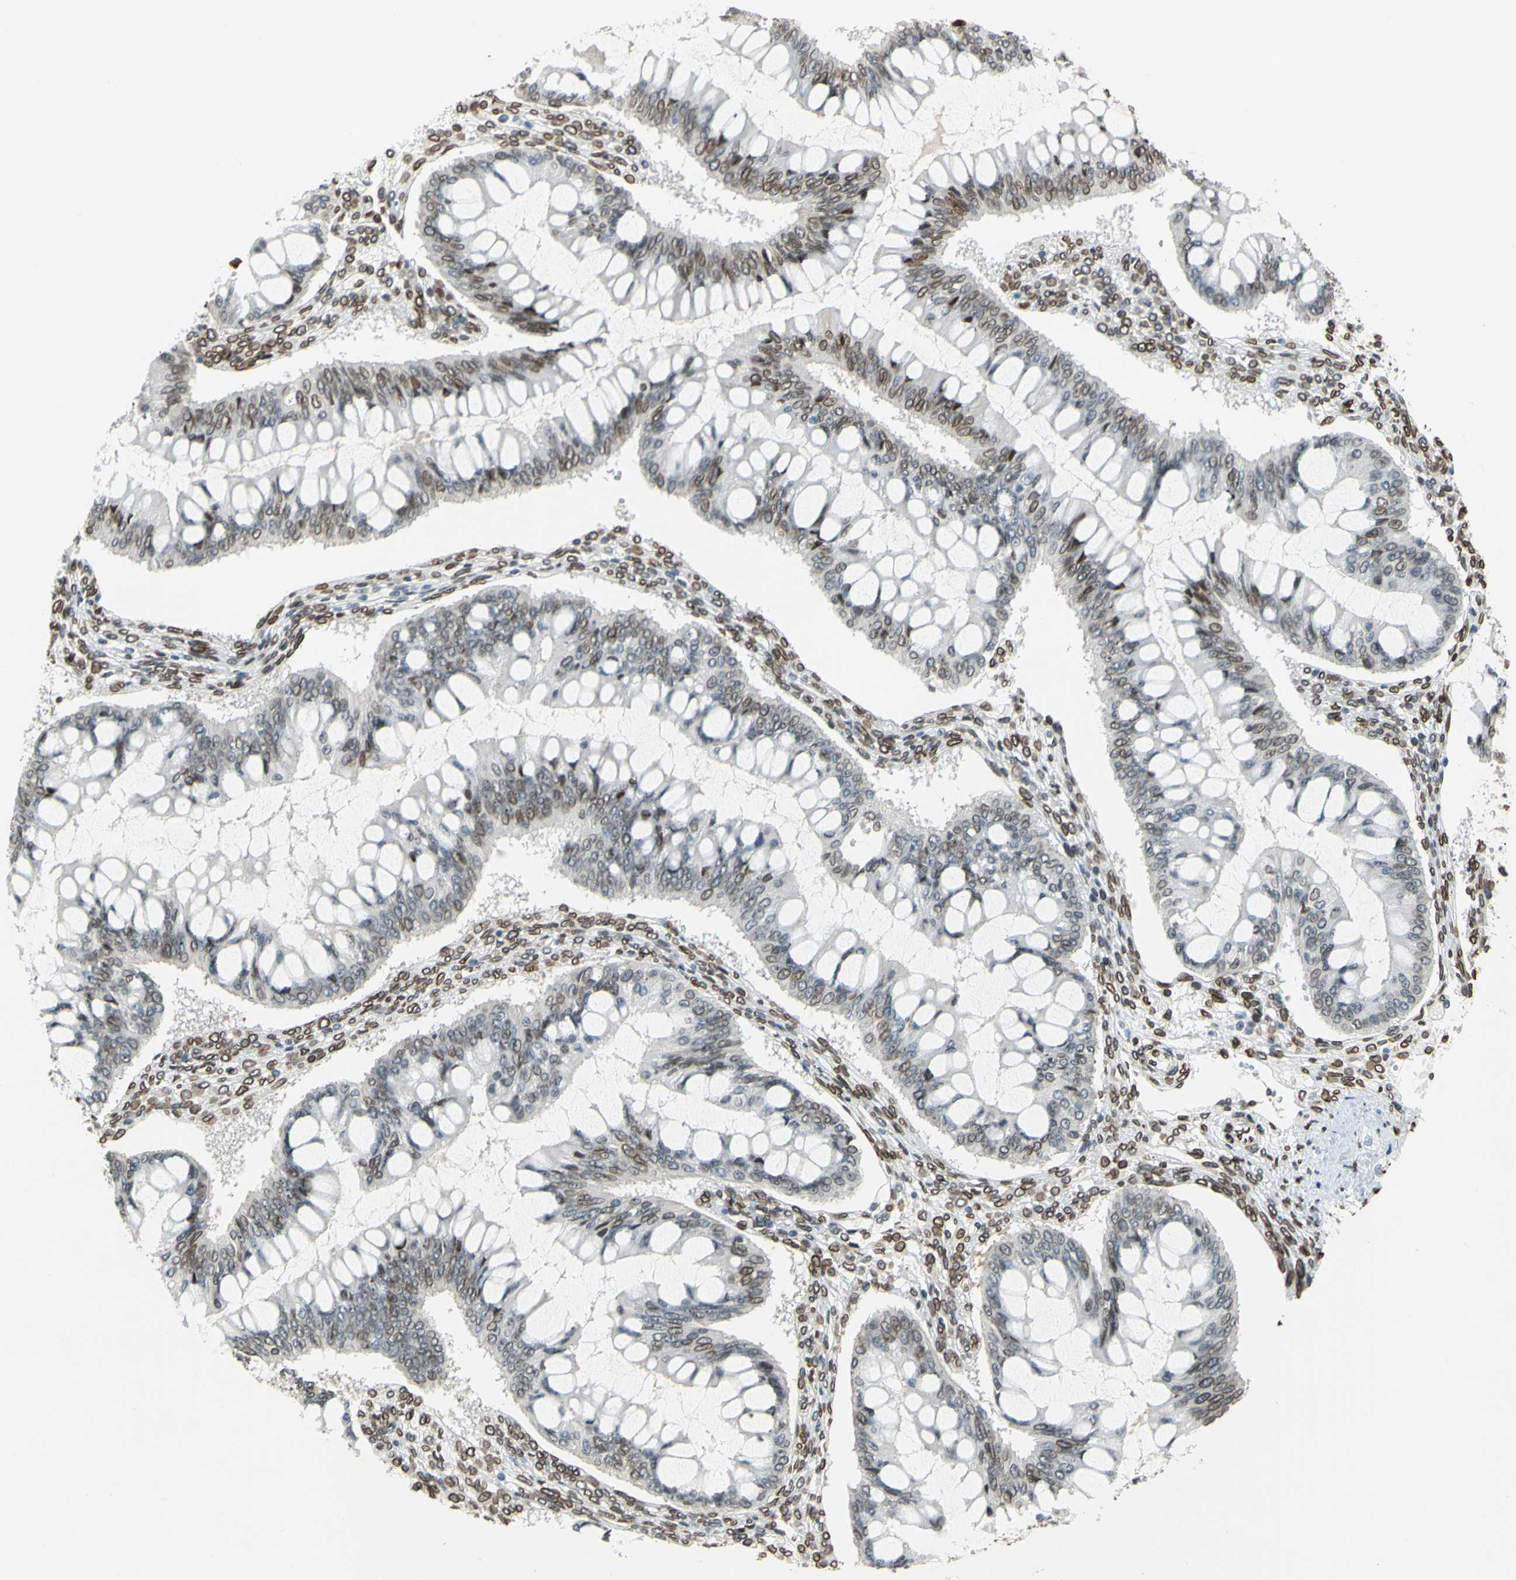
{"staining": {"intensity": "moderate", "quantity": ">75%", "location": "cytoplasmic/membranous,nuclear"}, "tissue": "ovarian cancer", "cell_type": "Tumor cells", "image_type": "cancer", "snomed": [{"axis": "morphology", "description": "Cystadenocarcinoma, mucinous, NOS"}, {"axis": "topography", "description": "Ovary"}], "caption": "Moderate cytoplasmic/membranous and nuclear positivity is appreciated in approximately >75% of tumor cells in ovarian mucinous cystadenocarcinoma.", "gene": "SUN1", "patient": {"sex": "female", "age": 73}}